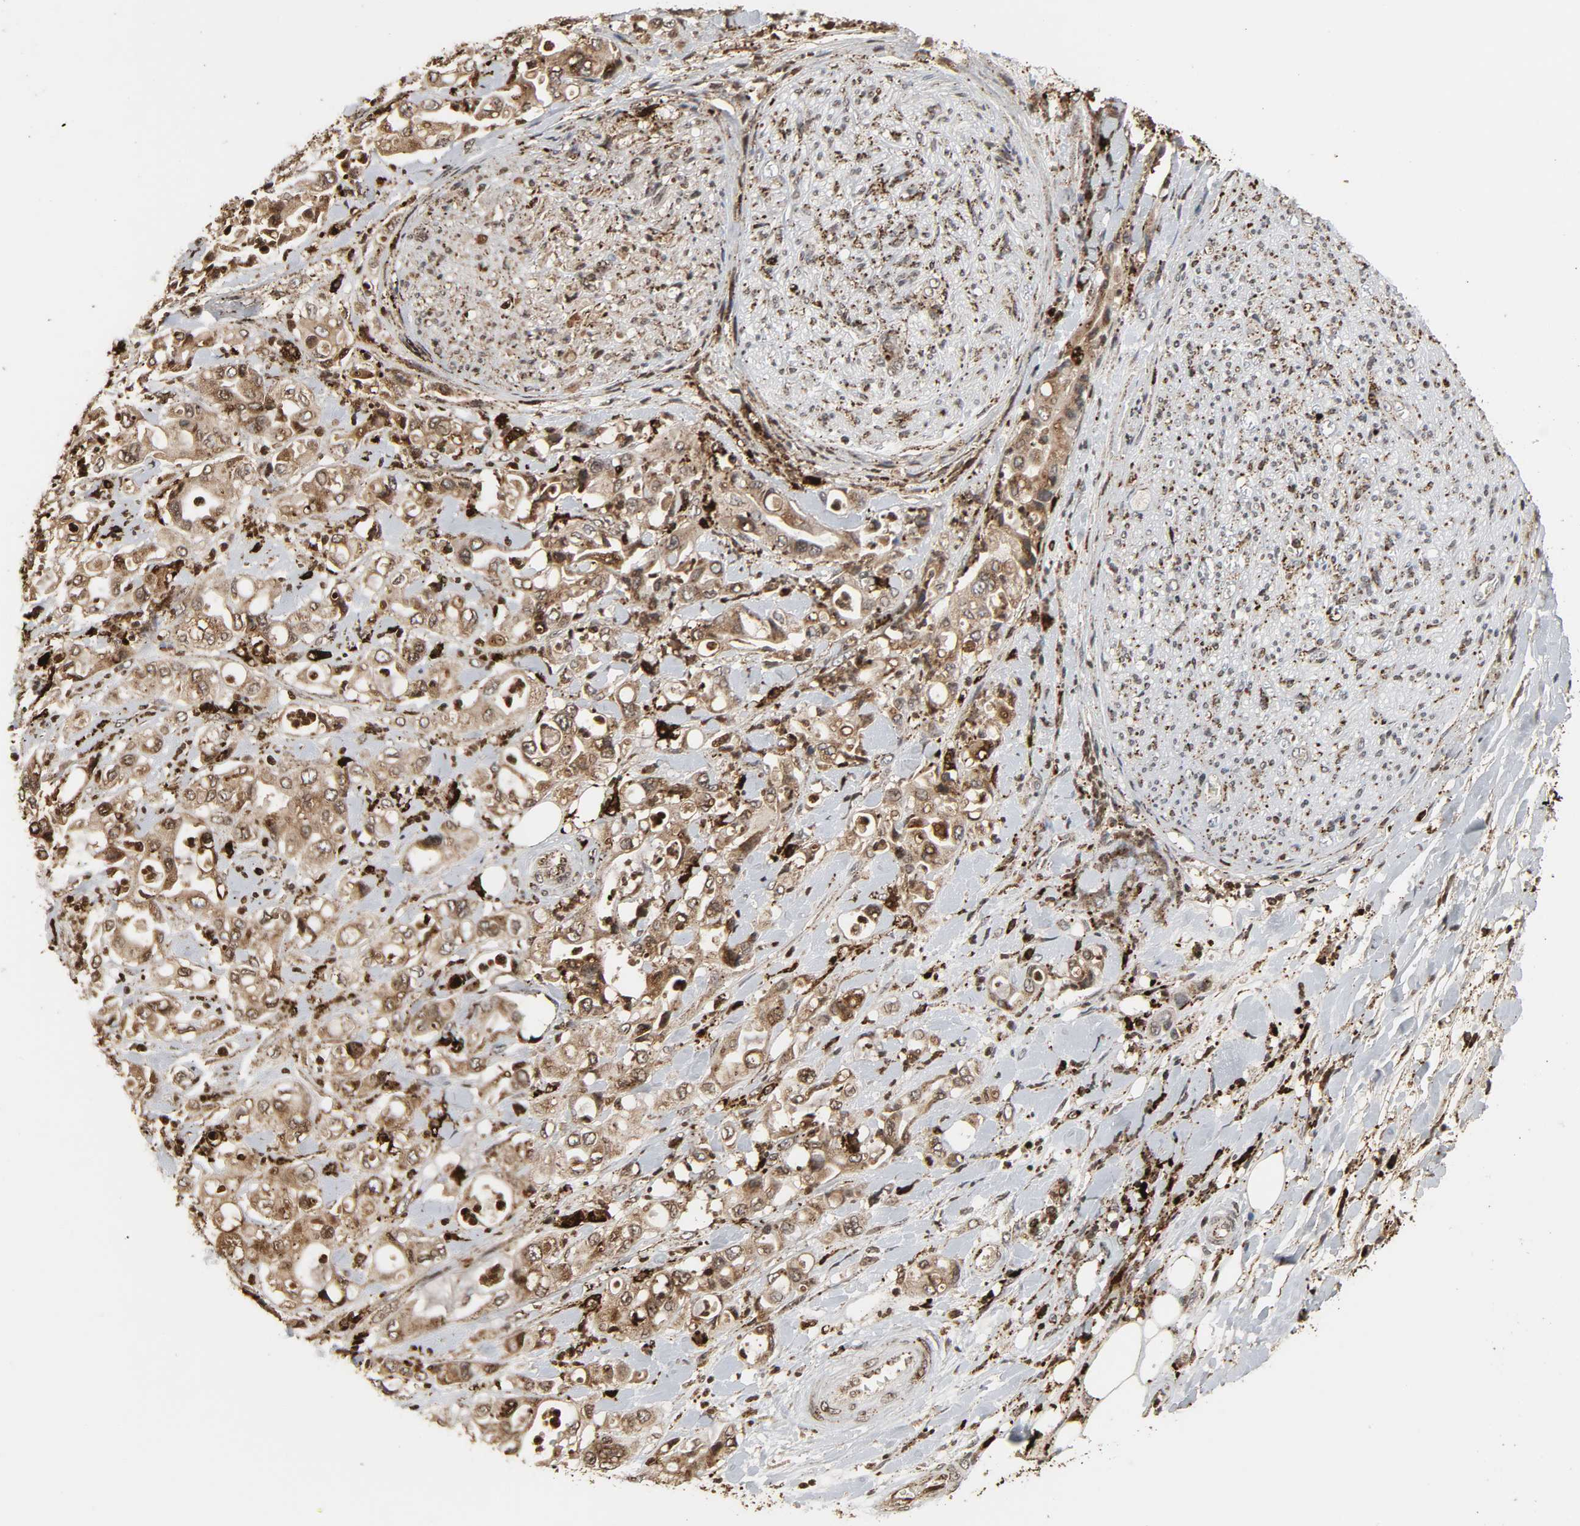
{"staining": {"intensity": "moderate", "quantity": ">75%", "location": "cytoplasmic/membranous"}, "tissue": "pancreatic cancer", "cell_type": "Tumor cells", "image_type": "cancer", "snomed": [{"axis": "morphology", "description": "Adenocarcinoma, NOS"}, {"axis": "topography", "description": "Pancreas"}], "caption": "IHC histopathology image of neoplastic tissue: human pancreatic cancer (adenocarcinoma) stained using immunohistochemistry reveals medium levels of moderate protein expression localized specifically in the cytoplasmic/membranous of tumor cells, appearing as a cytoplasmic/membranous brown color.", "gene": "PSAP", "patient": {"sex": "male", "age": 70}}